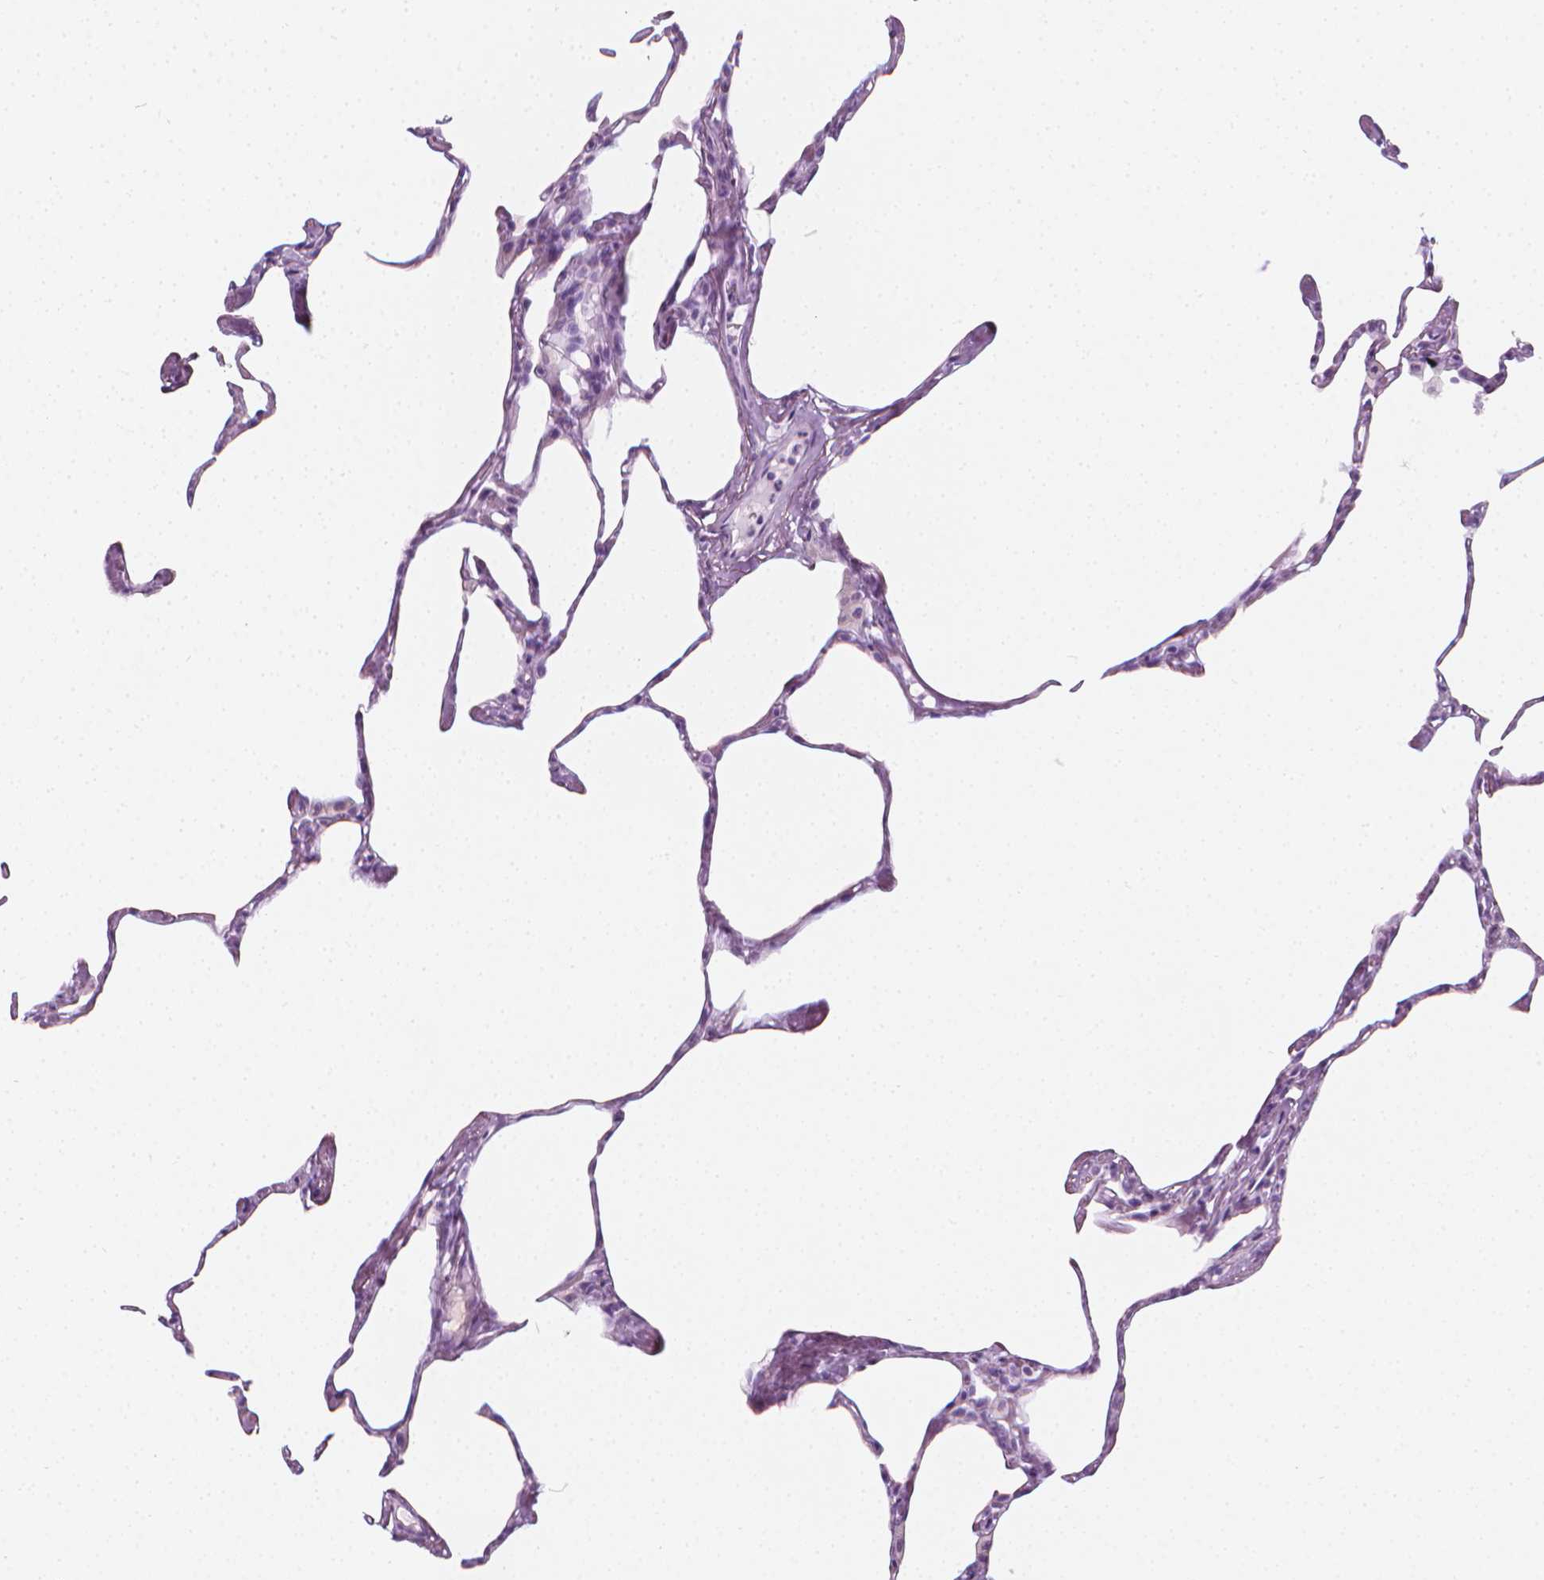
{"staining": {"intensity": "negative", "quantity": "none", "location": "none"}, "tissue": "lung", "cell_type": "Alveolar cells", "image_type": "normal", "snomed": [{"axis": "morphology", "description": "Normal tissue, NOS"}, {"axis": "topography", "description": "Lung"}], "caption": "Alveolar cells show no significant expression in normal lung.", "gene": "SCG3", "patient": {"sex": "male", "age": 65}}